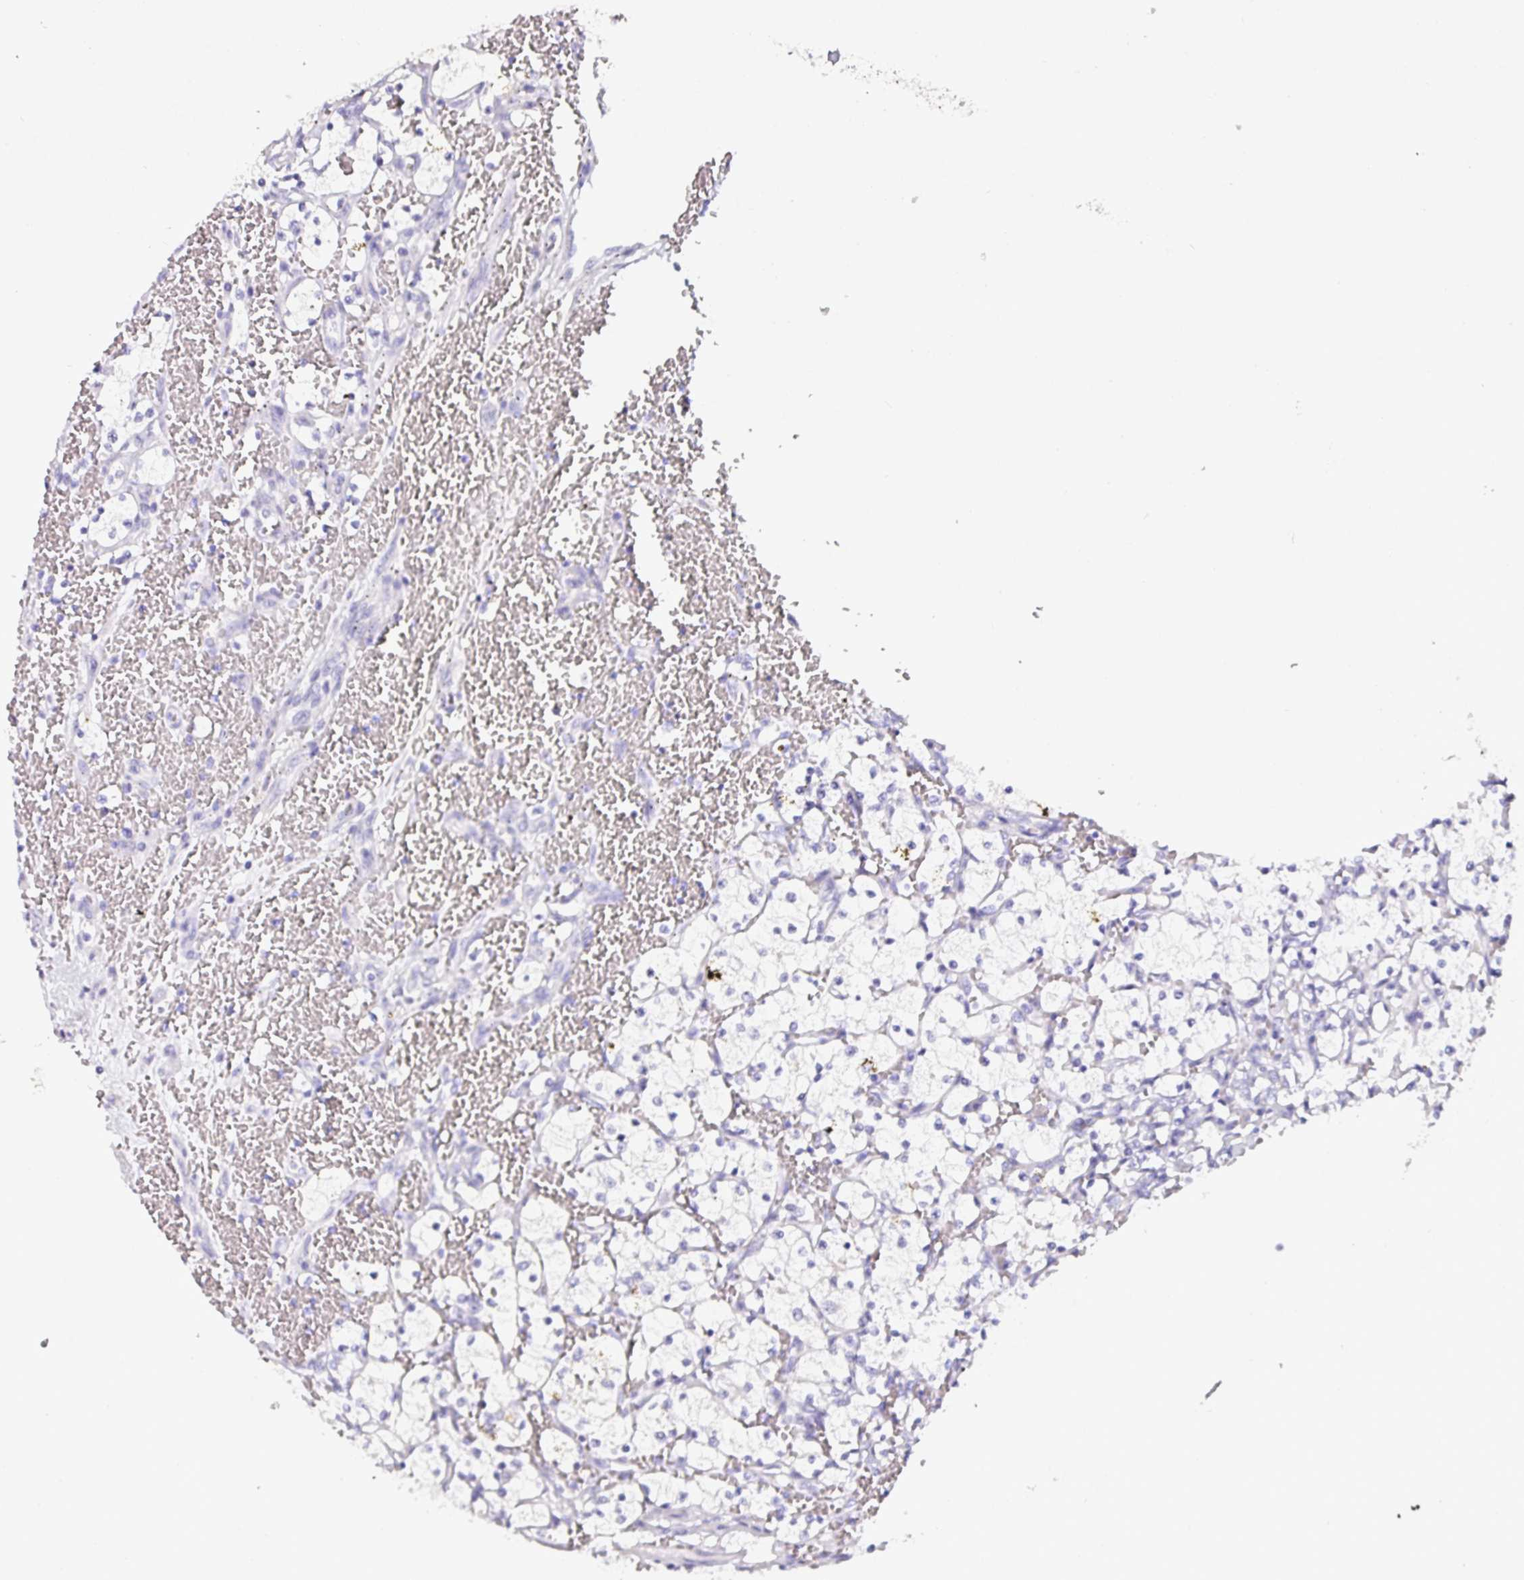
{"staining": {"intensity": "negative", "quantity": "none", "location": "none"}, "tissue": "renal cancer", "cell_type": "Tumor cells", "image_type": "cancer", "snomed": [{"axis": "morphology", "description": "Adenocarcinoma, NOS"}, {"axis": "topography", "description": "Kidney"}], "caption": "Immunohistochemical staining of renal cancer (adenocarcinoma) shows no significant expression in tumor cells.", "gene": "NAPSA", "patient": {"sex": "female", "age": 69}}